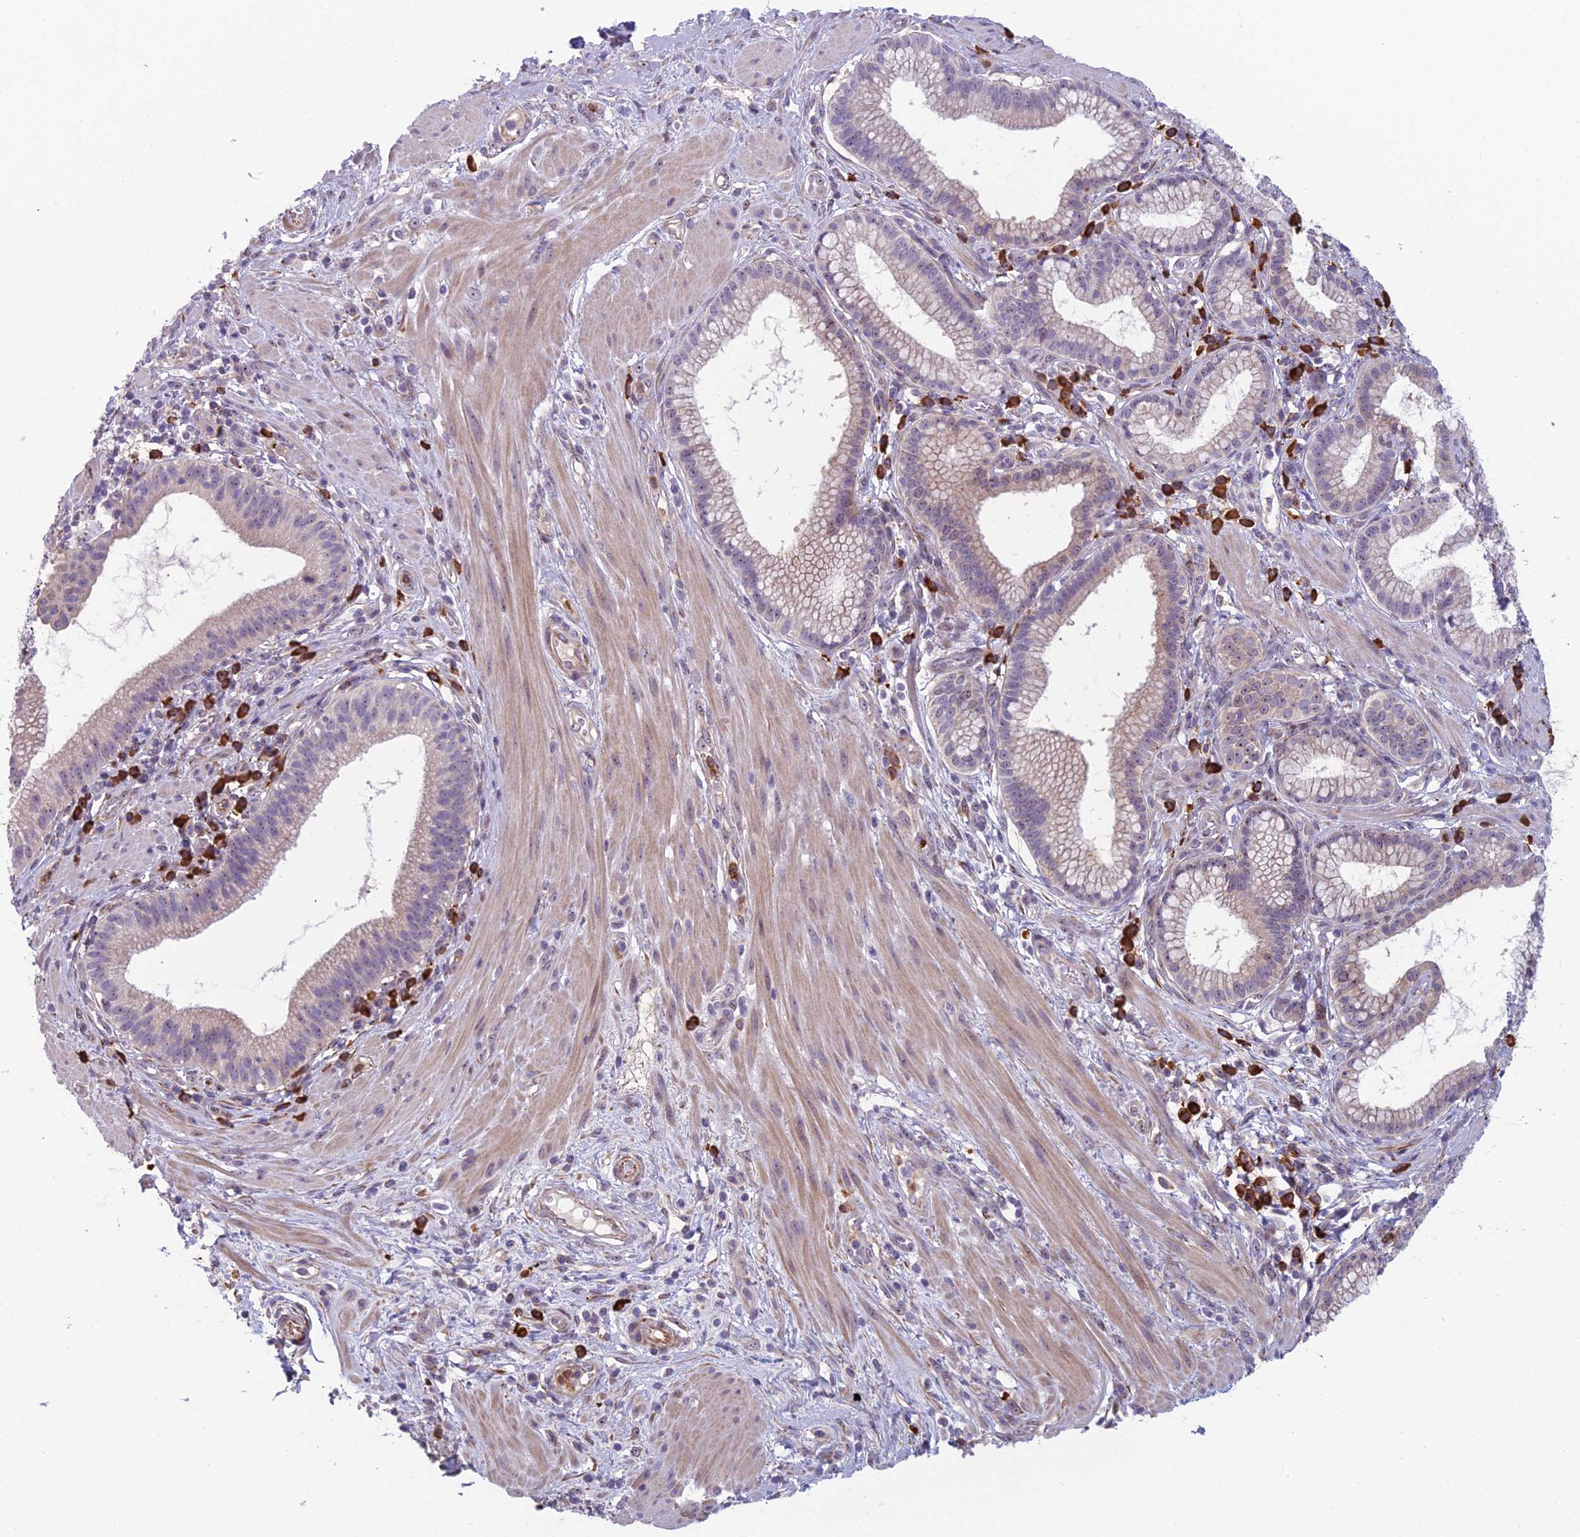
{"staining": {"intensity": "weak", "quantity": "25%-75%", "location": "cytoplasmic/membranous,nuclear"}, "tissue": "pancreatic cancer", "cell_type": "Tumor cells", "image_type": "cancer", "snomed": [{"axis": "morphology", "description": "Adenocarcinoma, NOS"}, {"axis": "topography", "description": "Pancreas"}], "caption": "The image exhibits immunohistochemical staining of pancreatic adenocarcinoma. There is weak cytoplasmic/membranous and nuclear positivity is present in about 25%-75% of tumor cells. Nuclei are stained in blue.", "gene": "NOC2L", "patient": {"sex": "male", "age": 72}}